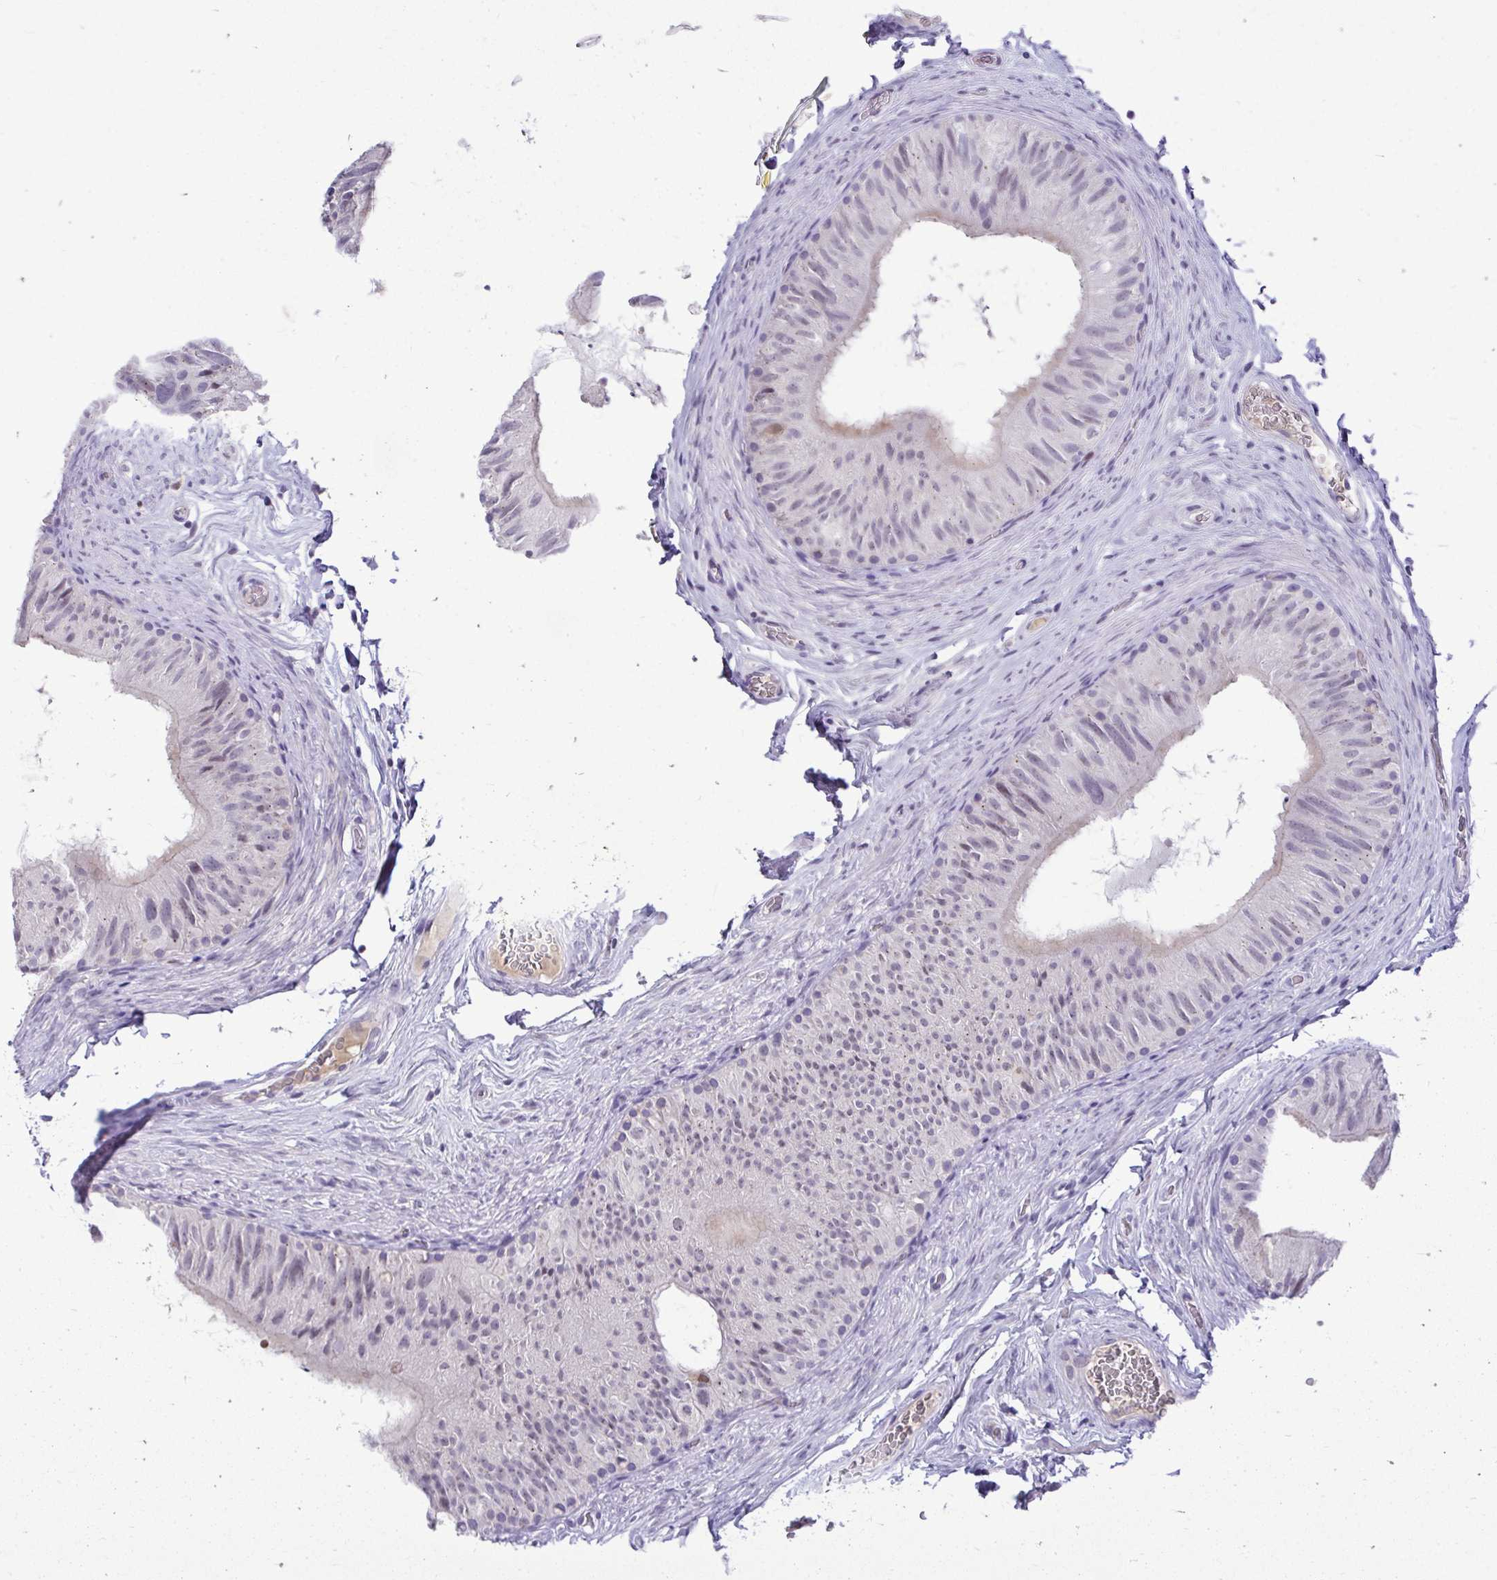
{"staining": {"intensity": "negative", "quantity": "none", "location": "none"}, "tissue": "epididymis", "cell_type": "Glandular cells", "image_type": "normal", "snomed": [{"axis": "morphology", "description": "Normal tissue, NOS"}, {"axis": "topography", "description": "Epididymis, spermatic cord, NOS"}, {"axis": "topography", "description": "Epididymis"}], "caption": "Immunohistochemistry of unremarkable human epididymis demonstrates no expression in glandular cells.", "gene": "CDC20", "patient": {"sex": "male", "age": 31}}